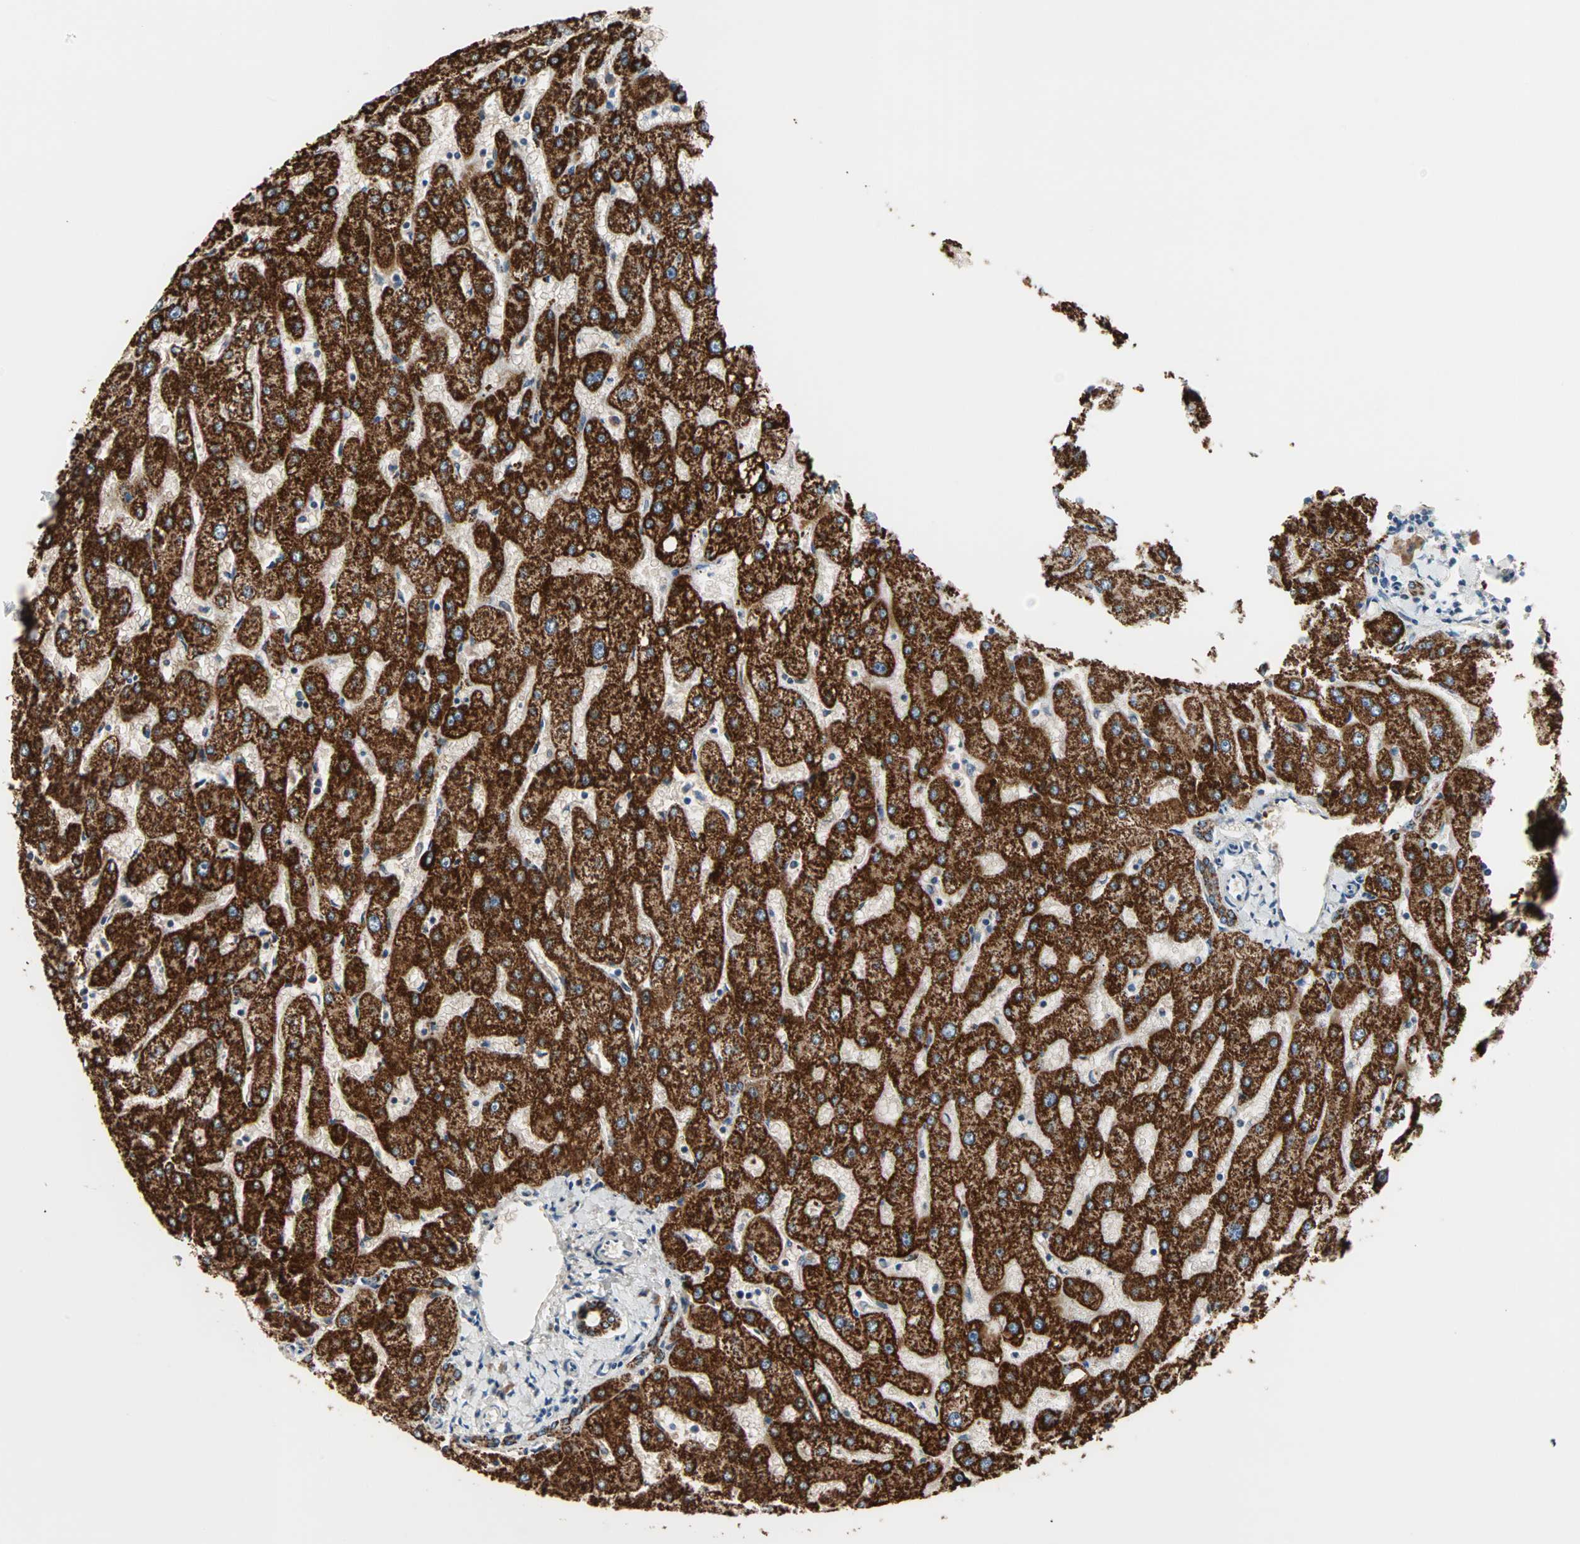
{"staining": {"intensity": "strong", "quantity": ">75%", "location": "cytoplasmic/membranous"}, "tissue": "liver", "cell_type": "Cholangiocytes", "image_type": "normal", "snomed": [{"axis": "morphology", "description": "Normal tissue, NOS"}, {"axis": "topography", "description": "Liver"}], "caption": "This is an image of immunohistochemistry staining of unremarkable liver, which shows strong staining in the cytoplasmic/membranous of cholangiocytes.", "gene": "TST", "patient": {"sex": "male", "age": 67}}